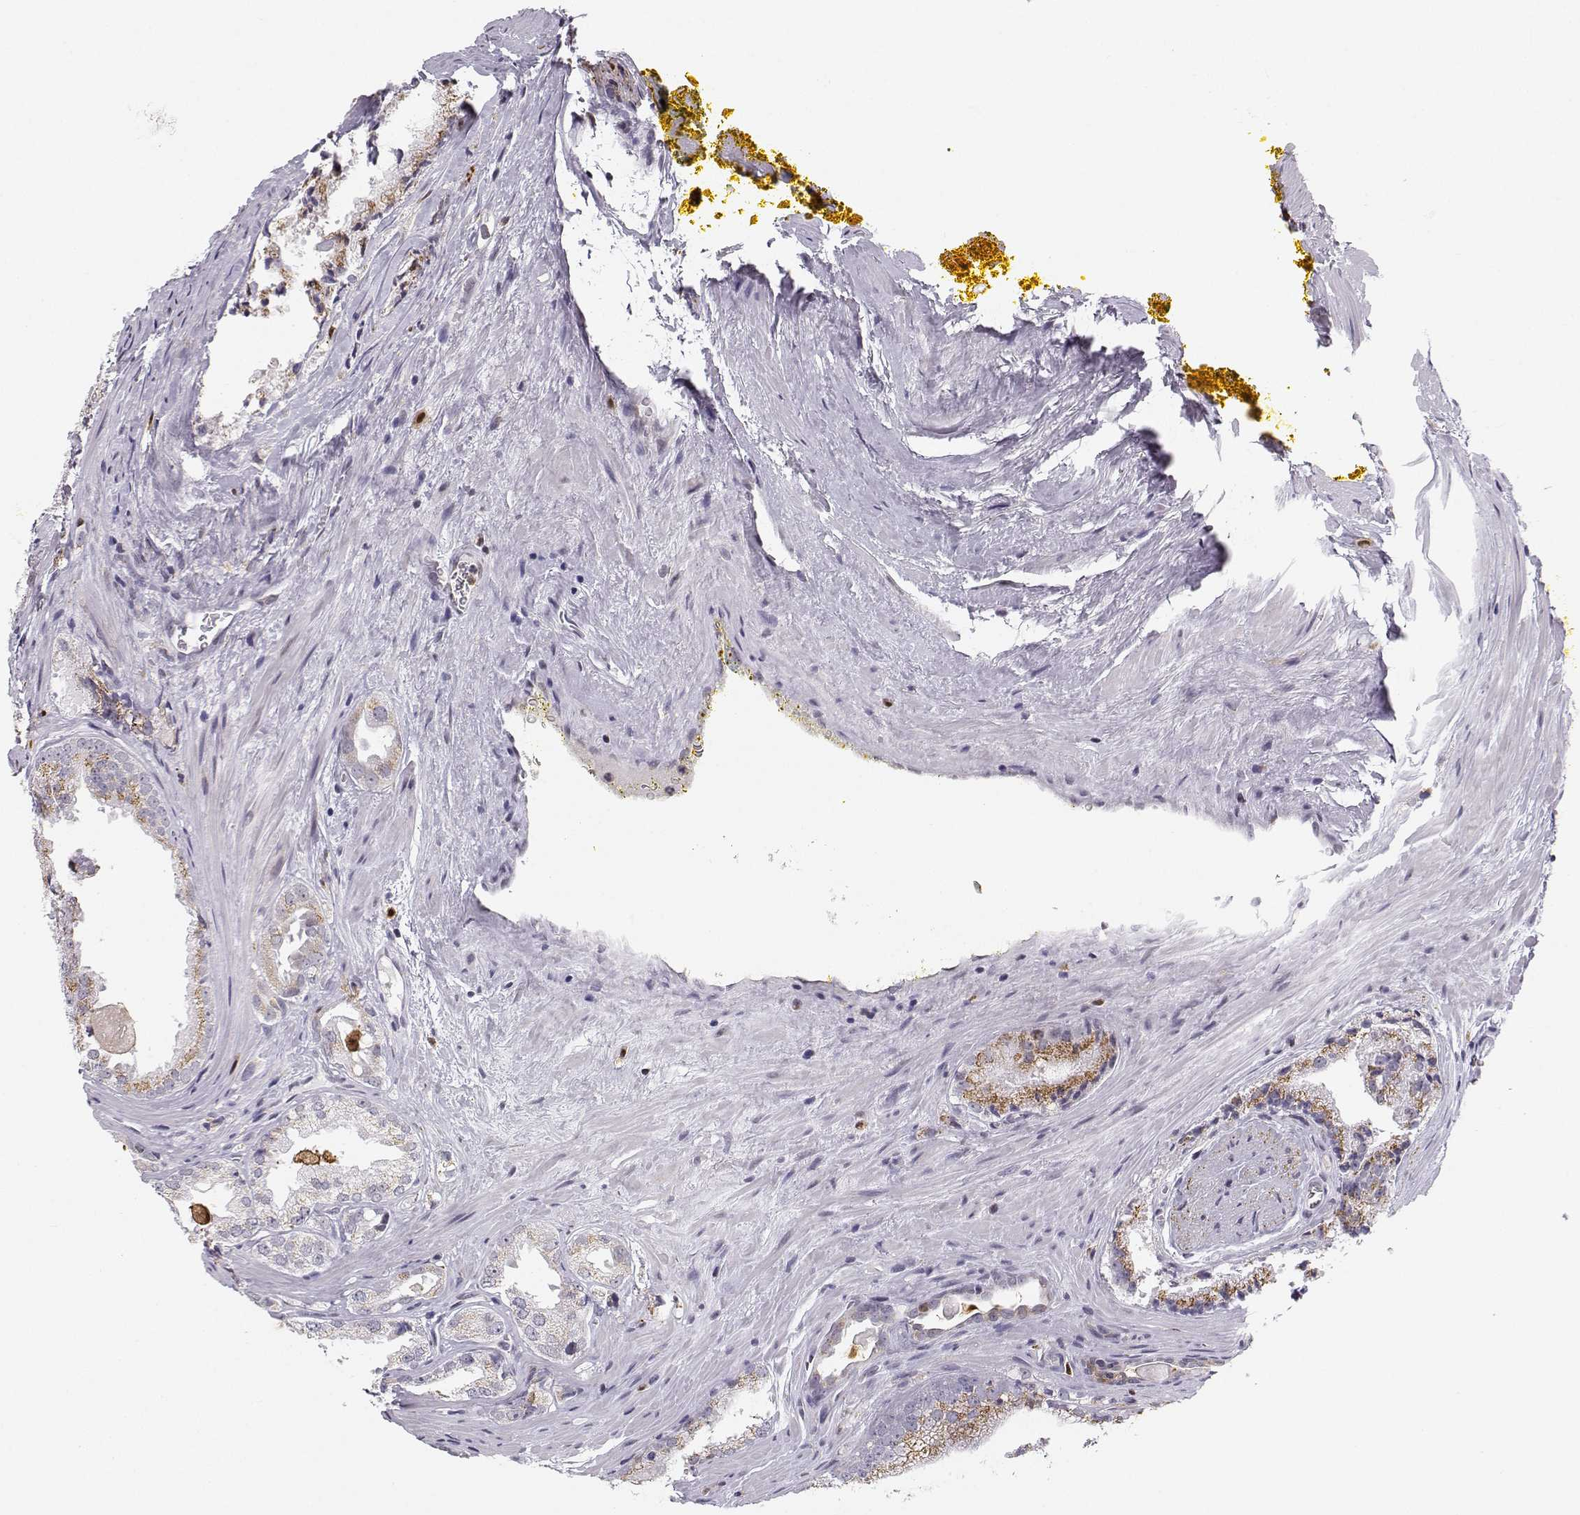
{"staining": {"intensity": "weak", "quantity": "<25%", "location": "cytoplasmic/membranous"}, "tissue": "prostate cancer", "cell_type": "Tumor cells", "image_type": "cancer", "snomed": [{"axis": "morphology", "description": "Adenocarcinoma, NOS"}, {"axis": "morphology", "description": "Adenocarcinoma, High grade"}, {"axis": "topography", "description": "Prostate"}], "caption": "Tumor cells are negative for protein expression in human adenocarcinoma (prostate).", "gene": "HTR7", "patient": {"sex": "male", "age": 70}}